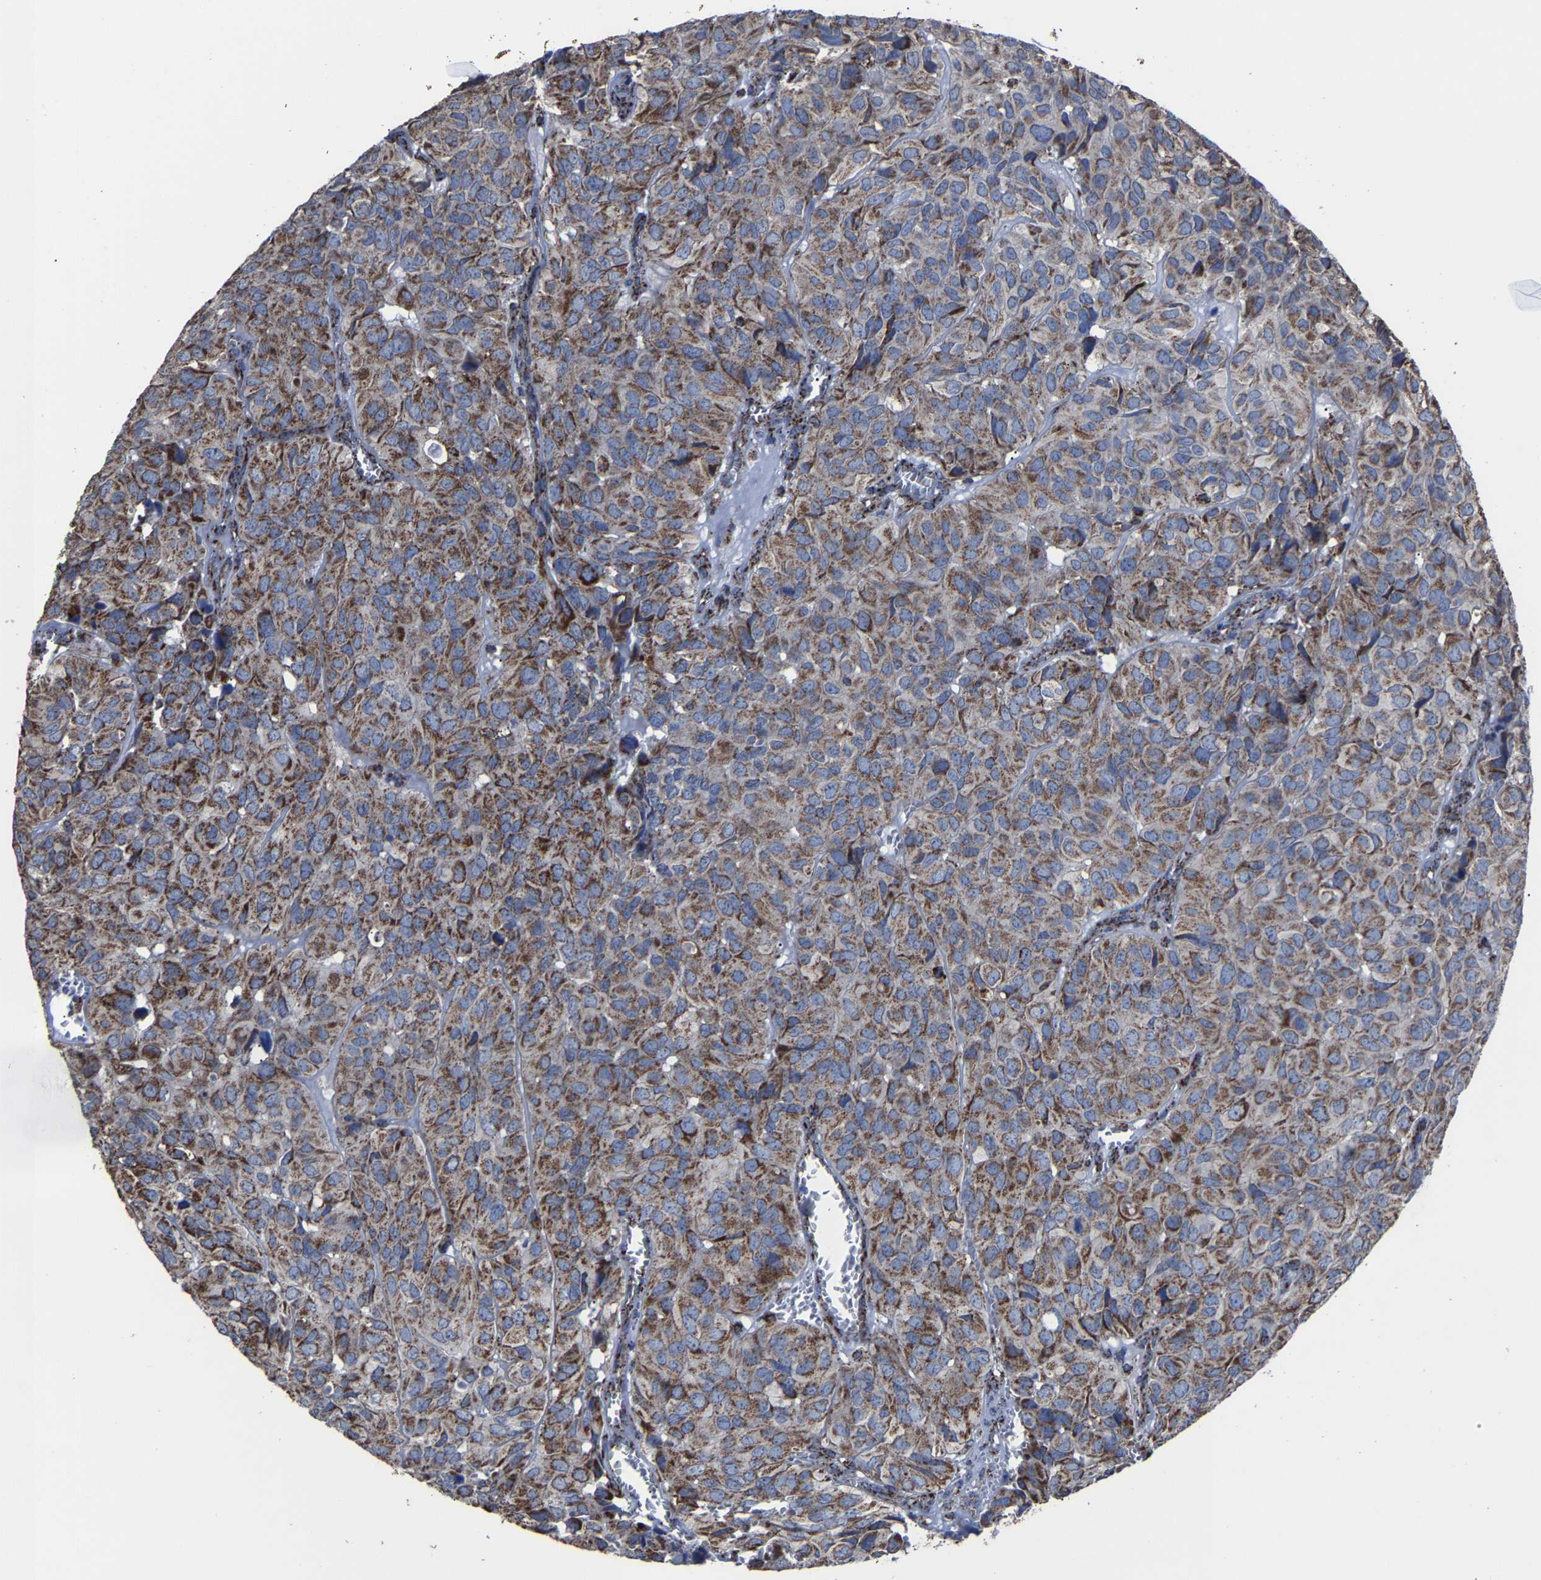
{"staining": {"intensity": "moderate", "quantity": ">75%", "location": "cytoplasmic/membranous"}, "tissue": "head and neck cancer", "cell_type": "Tumor cells", "image_type": "cancer", "snomed": [{"axis": "morphology", "description": "Adenocarcinoma, NOS"}, {"axis": "topography", "description": "Salivary gland, NOS"}, {"axis": "topography", "description": "Head-Neck"}], "caption": "DAB immunohistochemical staining of human head and neck adenocarcinoma demonstrates moderate cytoplasmic/membranous protein positivity in approximately >75% of tumor cells. (IHC, brightfield microscopy, high magnification).", "gene": "NDUFV3", "patient": {"sex": "female", "age": 76}}